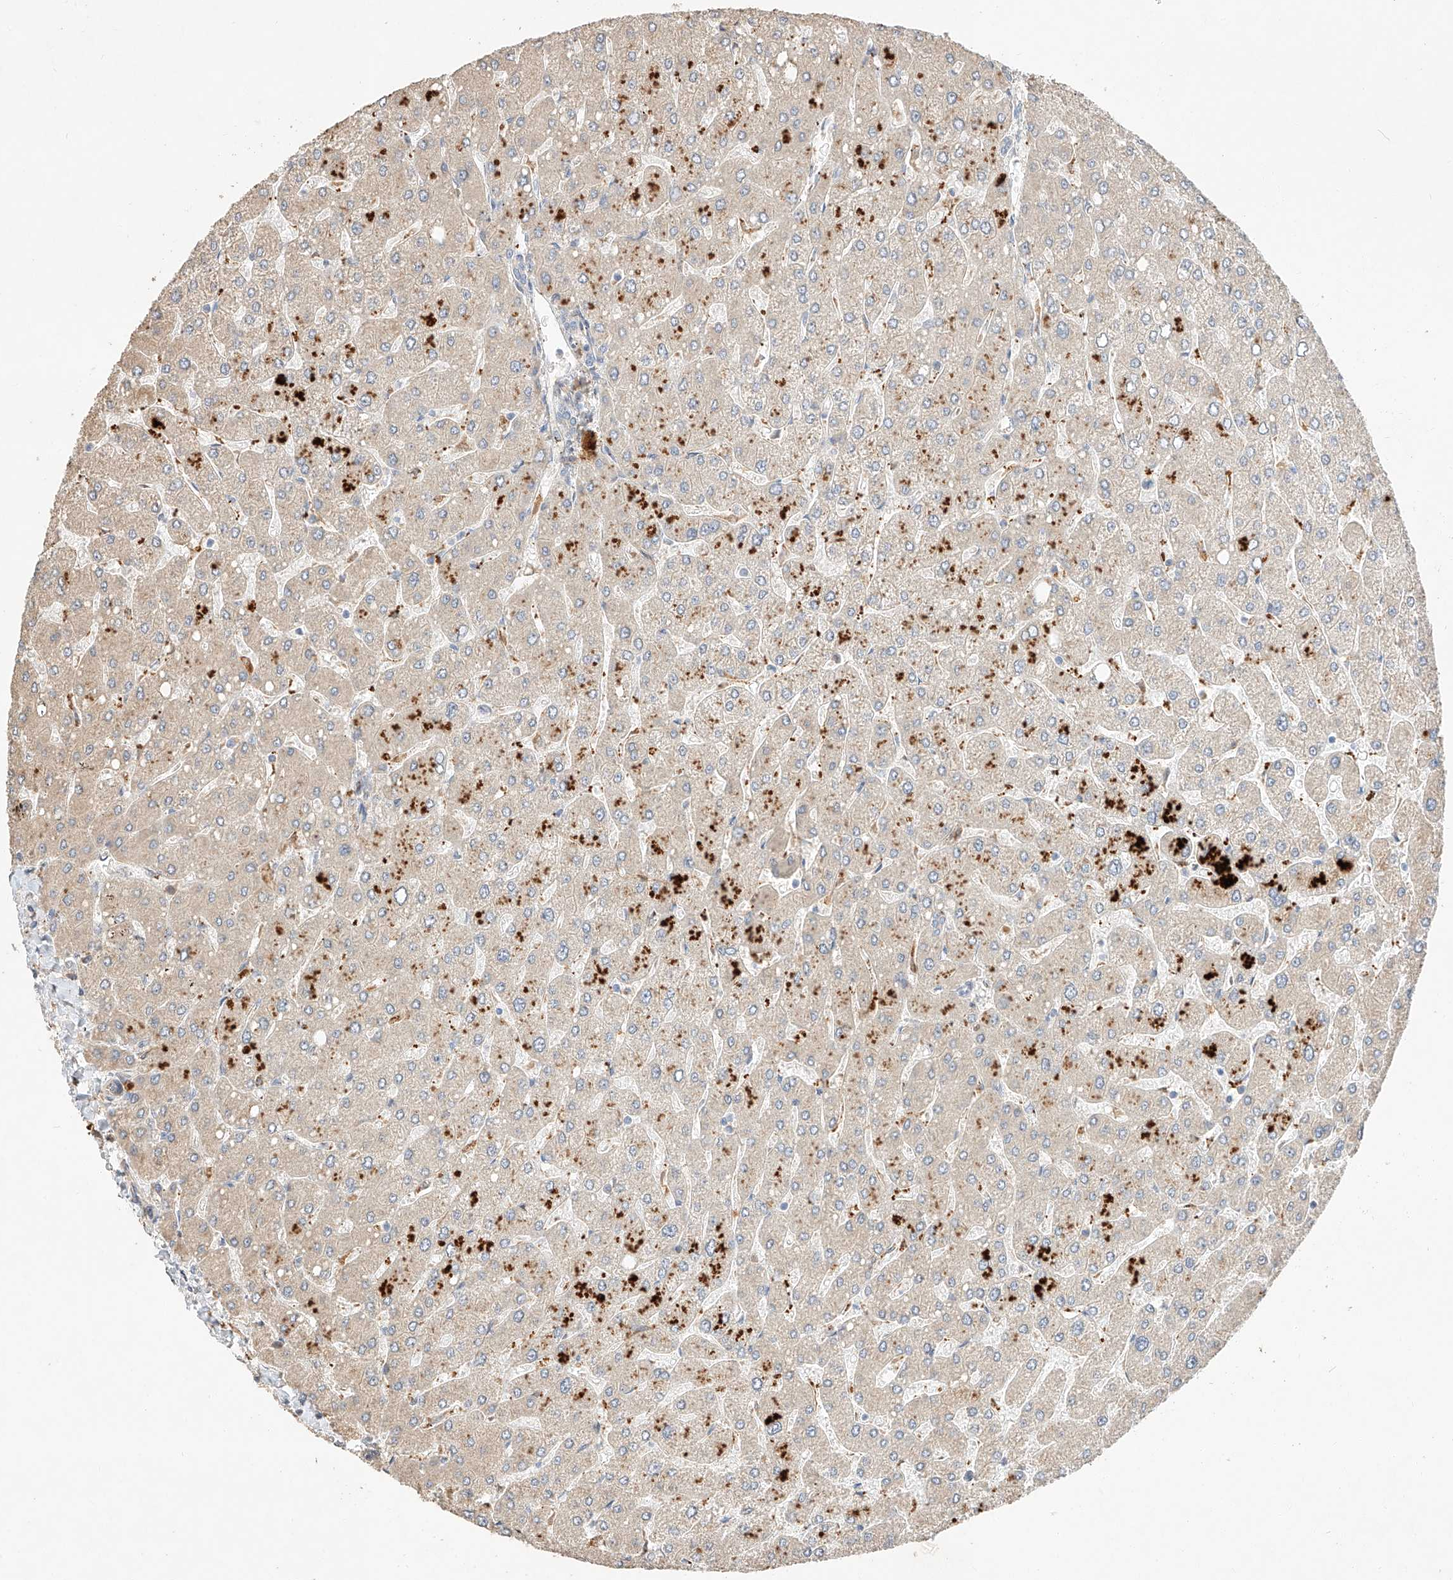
{"staining": {"intensity": "negative", "quantity": "none", "location": "none"}, "tissue": "liver", "cell_type": "Cholangiocytes", "image_type": "normal", "snomed": [{"axis": "morphology", "description": "Normal tissue, NOS"}, {"axis": "topography", "description": "Liver"}], "caption": "Liver was stained to show a protein in brown. There is no significant positivity in cholangiocytes. The staining was performed using DAB to visualize the protein expression in brown, while the nuclei were stained in blue with hematoxylin (Magnification: 20x).", "gene": "SUSD6", "patient": {"sex": "male", "age": 55}}